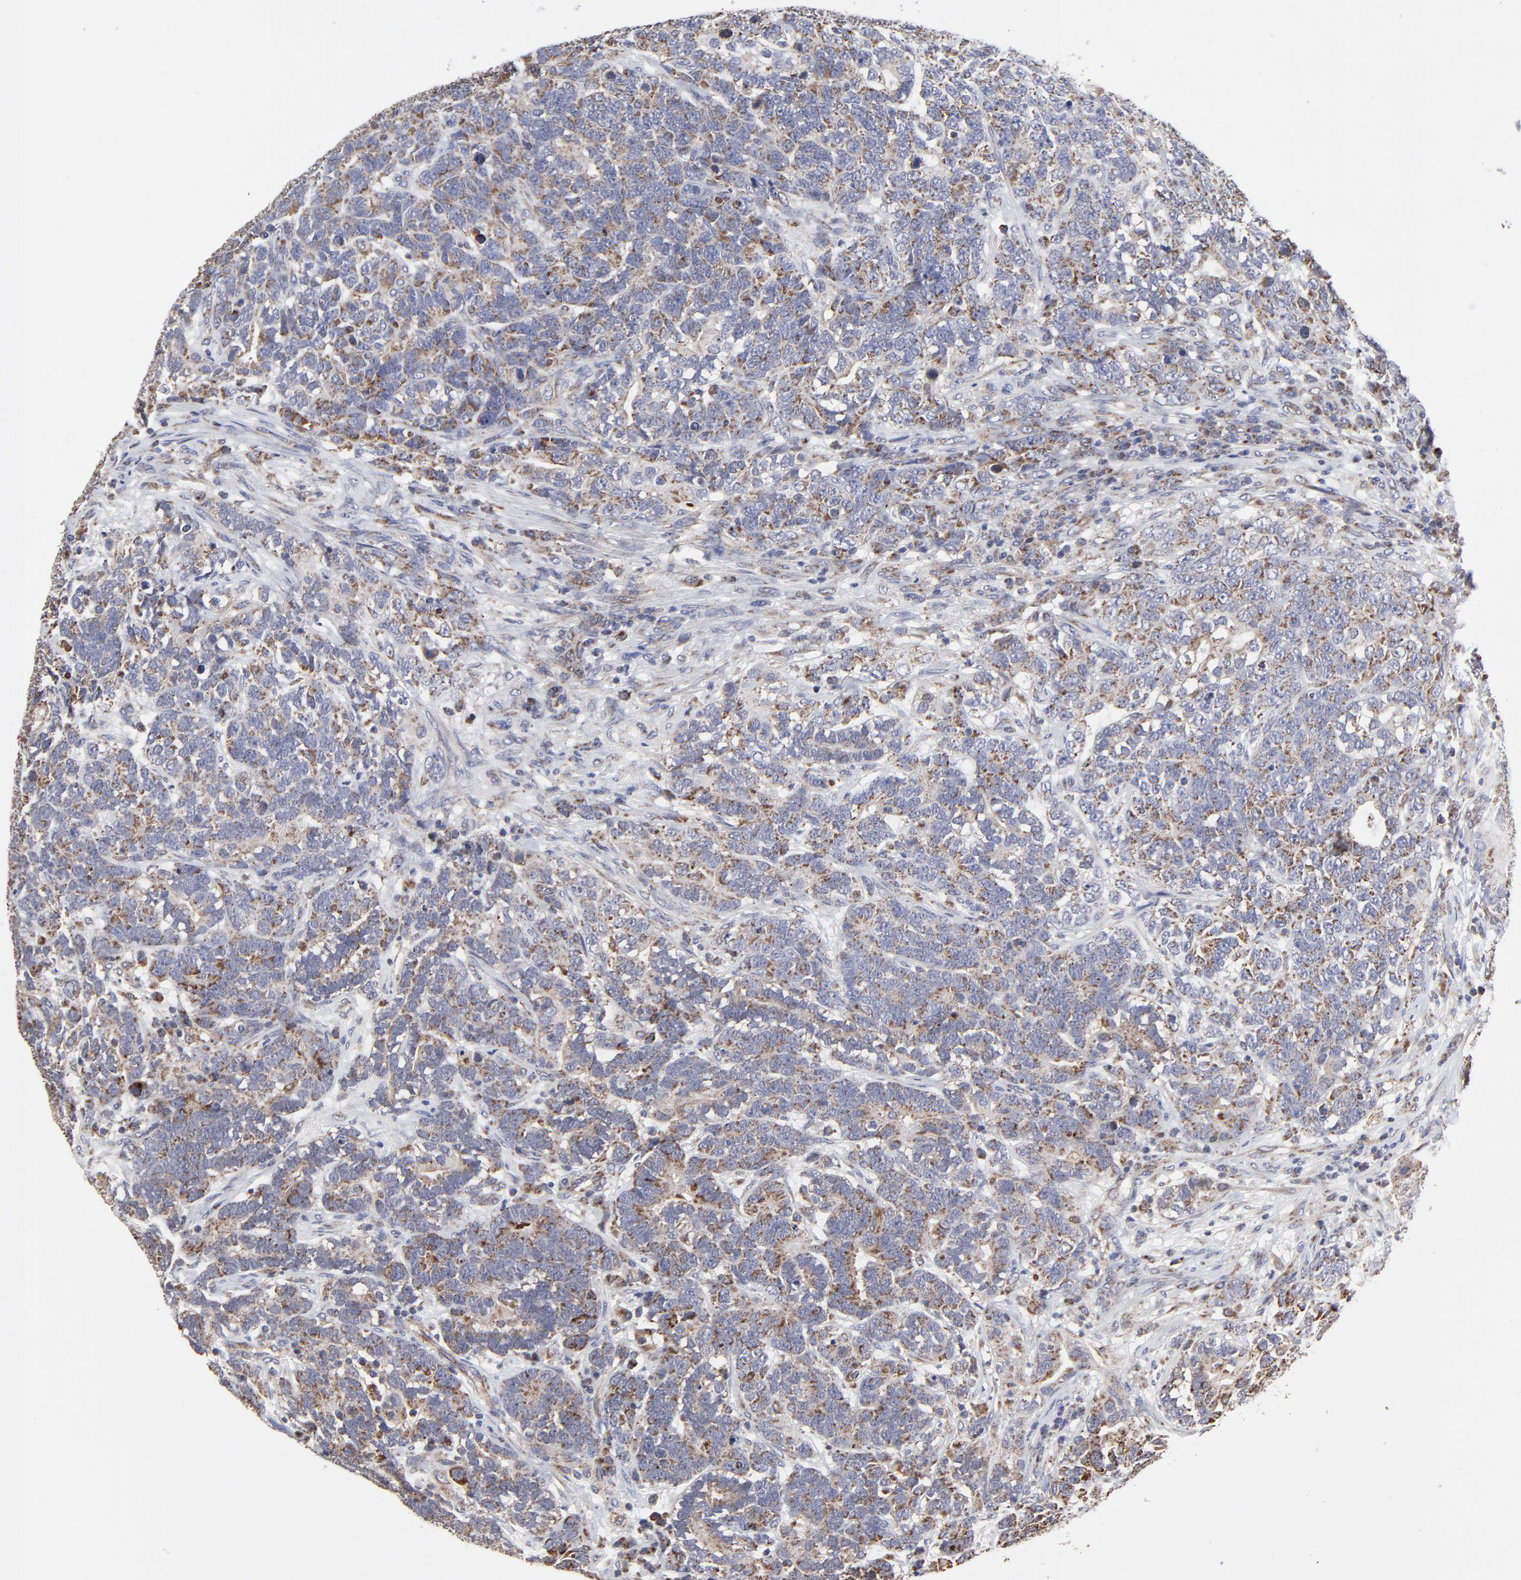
{"staining": {"intensity": "weak", "quantity": "<25%", "location": "cytoplasmic/membranous"}, "tissue": "testis cancer", "cell_type": "Tumor cells", "image_type": "cancer", "snomed": [{"axis": "morphology", "description": "Carcinoma, Embryonal, NOS"}, {"axis": "topography", "description": "Testis"}], "caption": "Tumor cells show no significant staining in embryonal carcinoma (testis).", "gene": "ZNF550", "patient": {"sex": "male", "age": 26}}